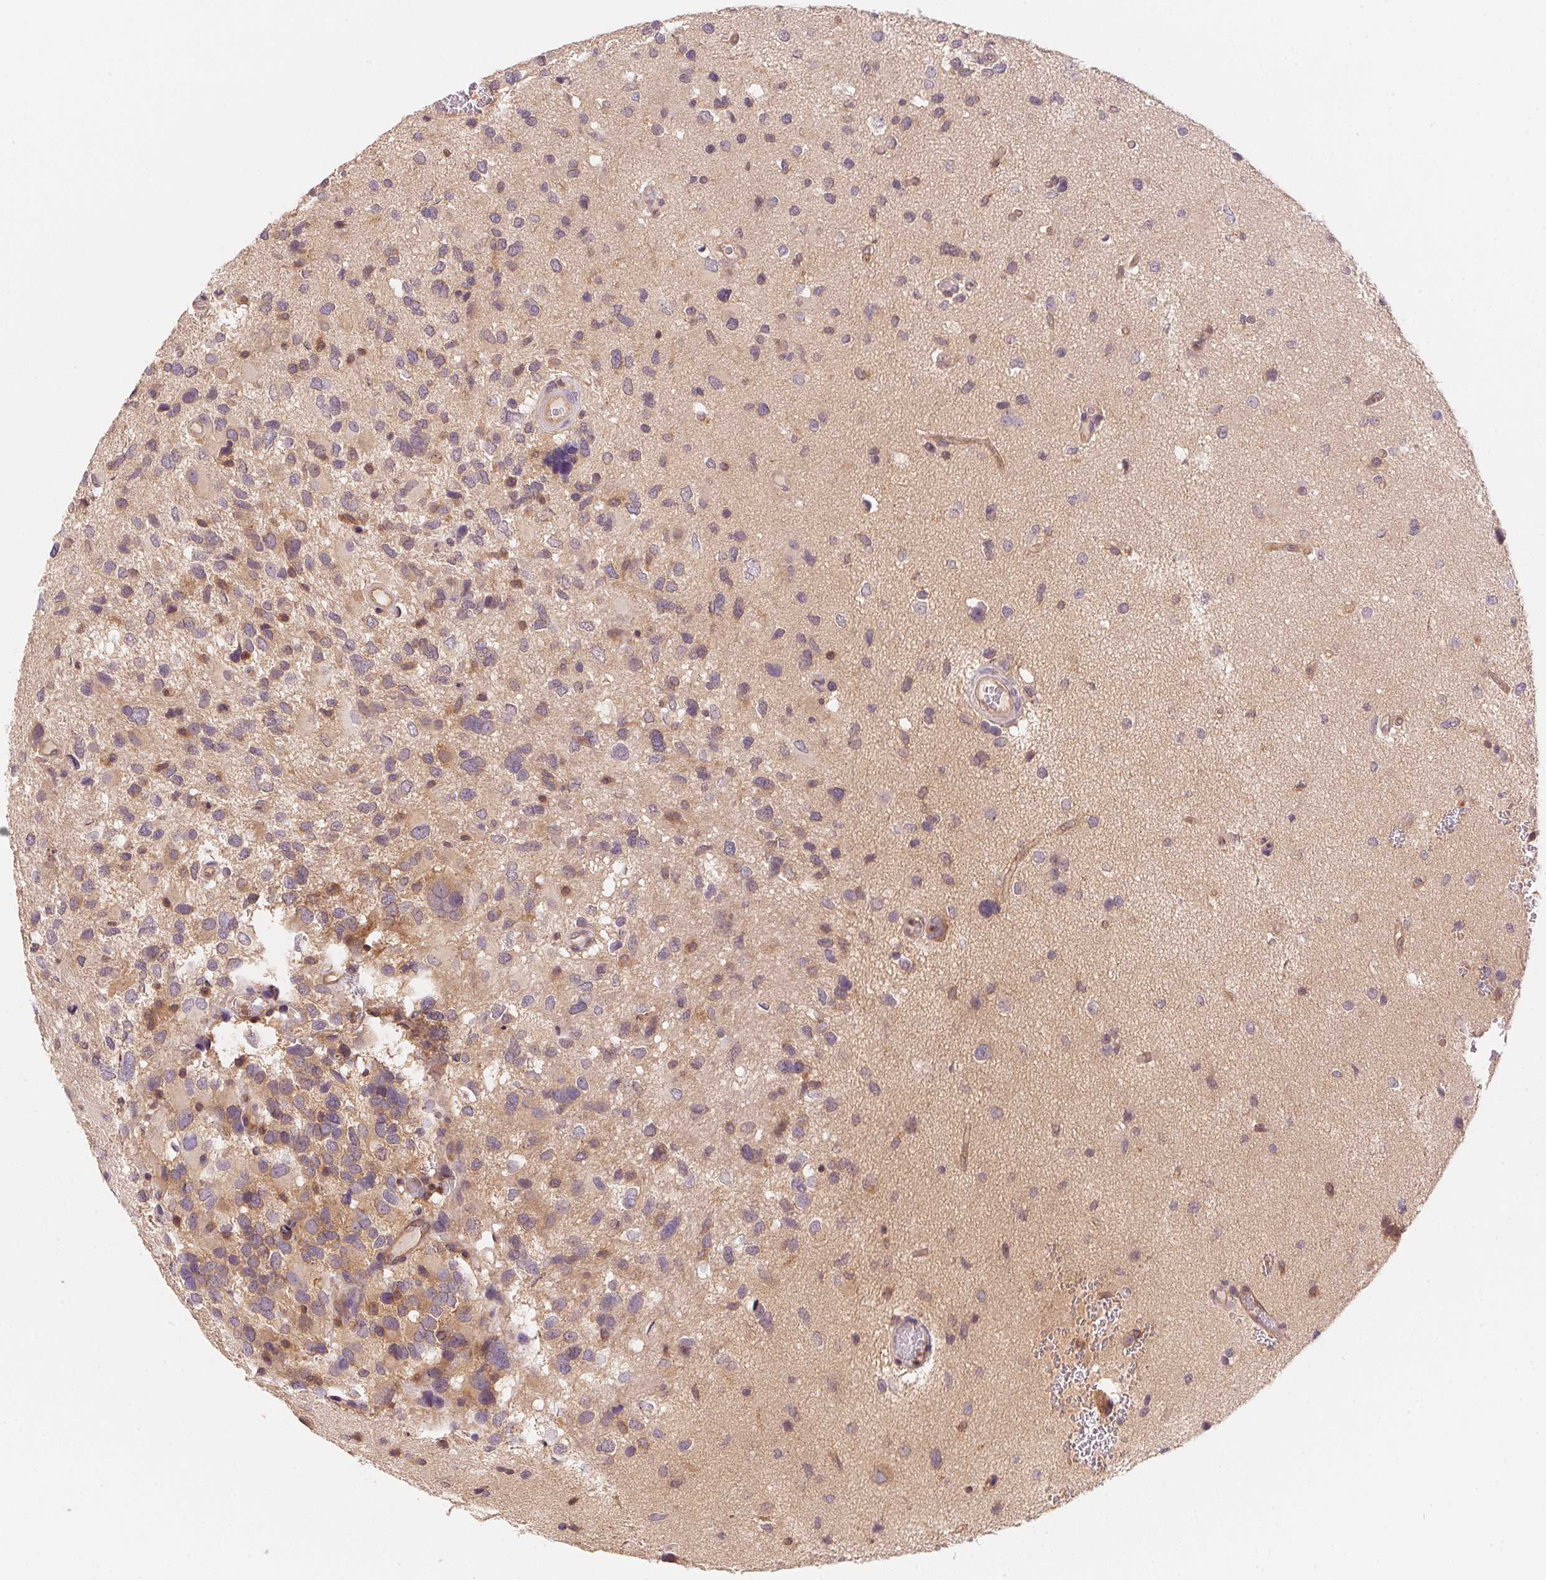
{"staining": {"intensity": "weak", "quantity": "<25%", "location": "cytoplasmic/membranous"}, "tissue": "glioma", "cell_type": "Tumor cells", "image_type": "cancer", "snomed": [{"axis": "morphology", "description": "Glioma, malignant, Low grade"}, {"axis": "topography", "description": "Brain"}], "caption": "This is a photomicrograph of IHC staining of glioma, which shows no expression in tumor cells.", "gene": "PRKAA1", "patient": {"sex": "female", "age": 32}}